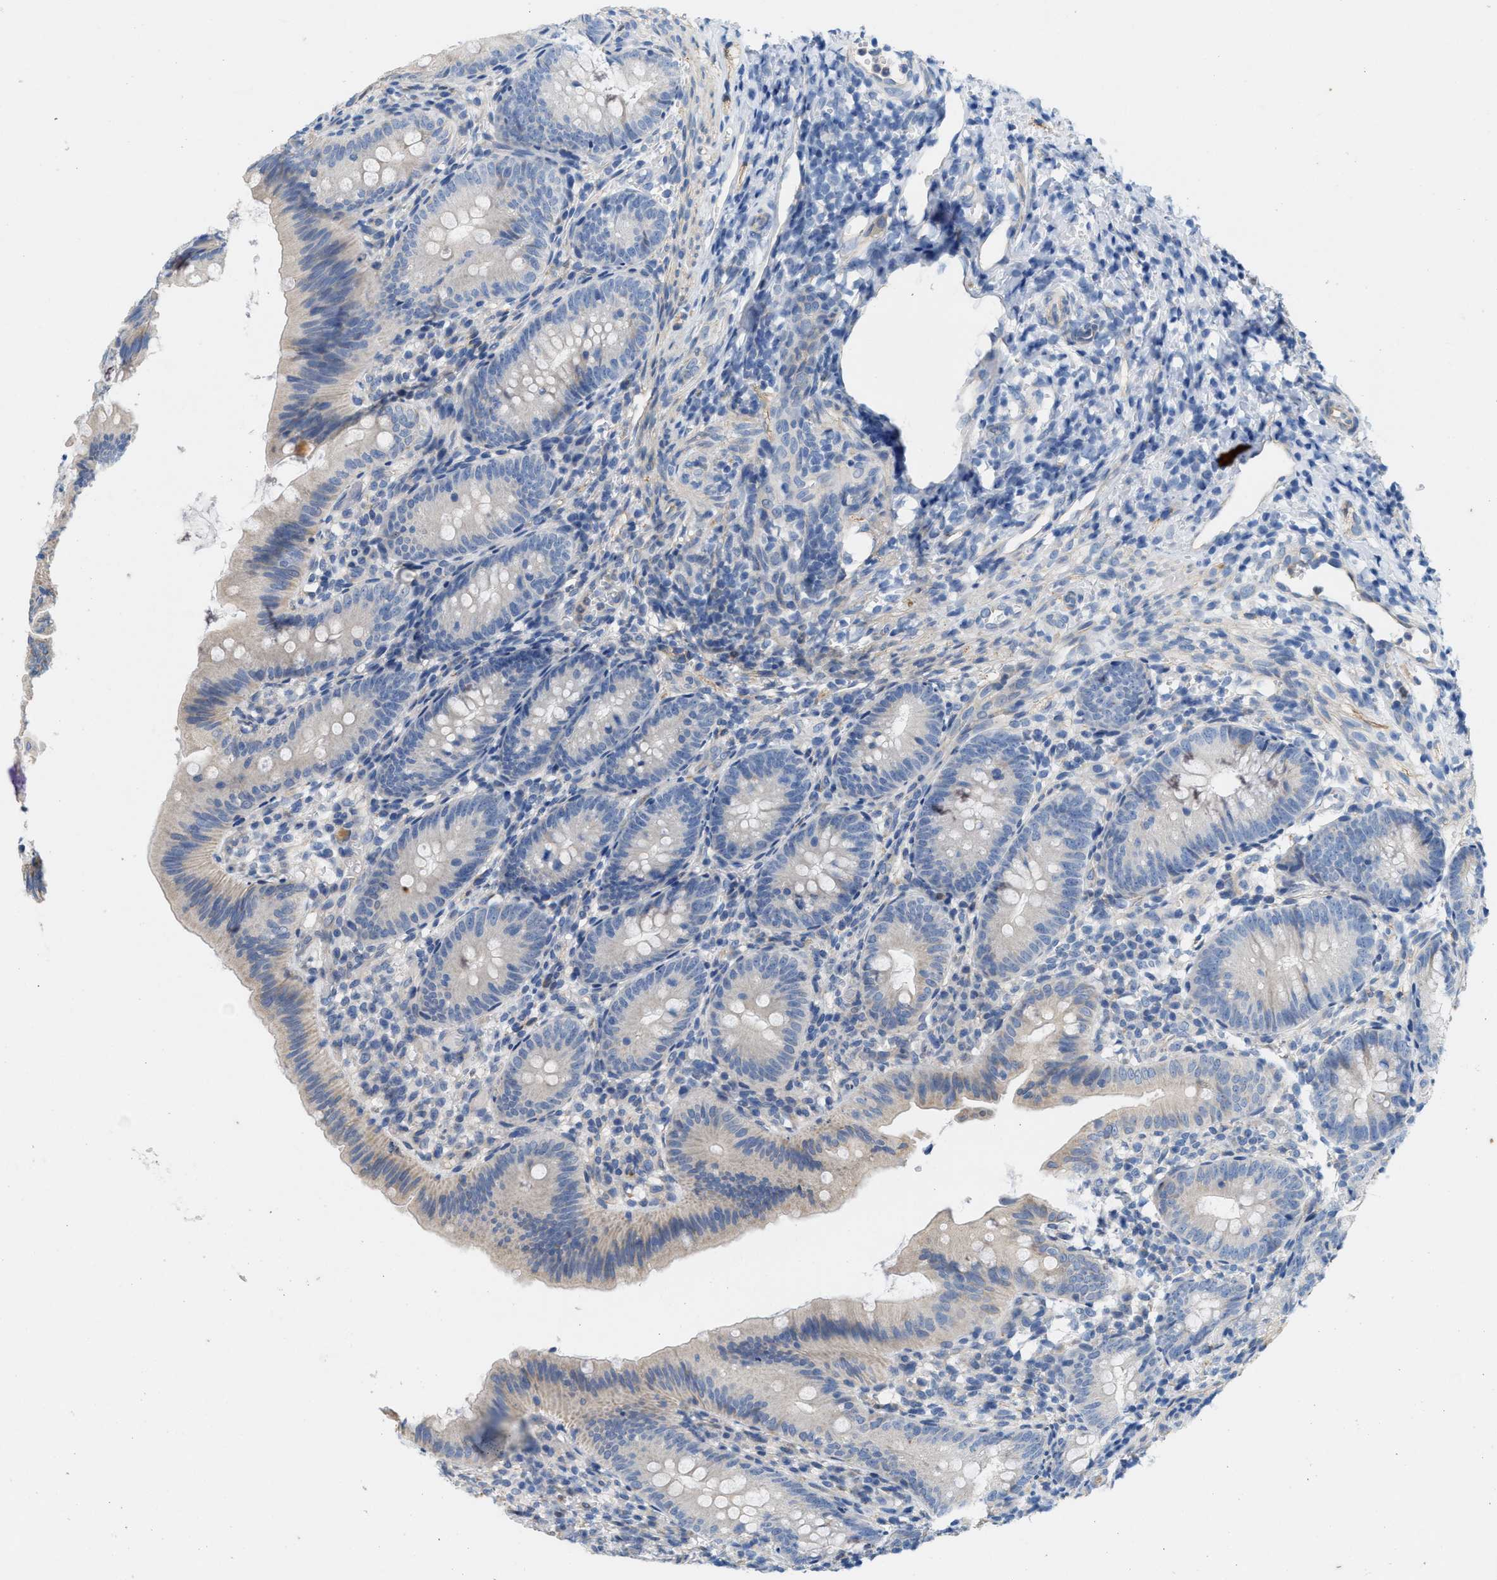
{"staining": {"intensity": "negative", "quantity": "none", "location": "none"}, "tissue": "appendix", "cell_type": "Glandular cells", "image_type": "normal", "snomed": [{"axis": "morphology", "description": "Normal tissue, NOS"}, {"axis": "topography", "description": "Appendix"}], "caption": "IHC image of normal appendix stained for a protein (brown), which reveals no expression in glandular cells. Brightfield microscopy of immunohistochemistry stained with DAB (brown) and hematoxylin (blue), captured at high magnification.", "gene": "CPA2", "patient": {"sex": "male", "age": 1}}